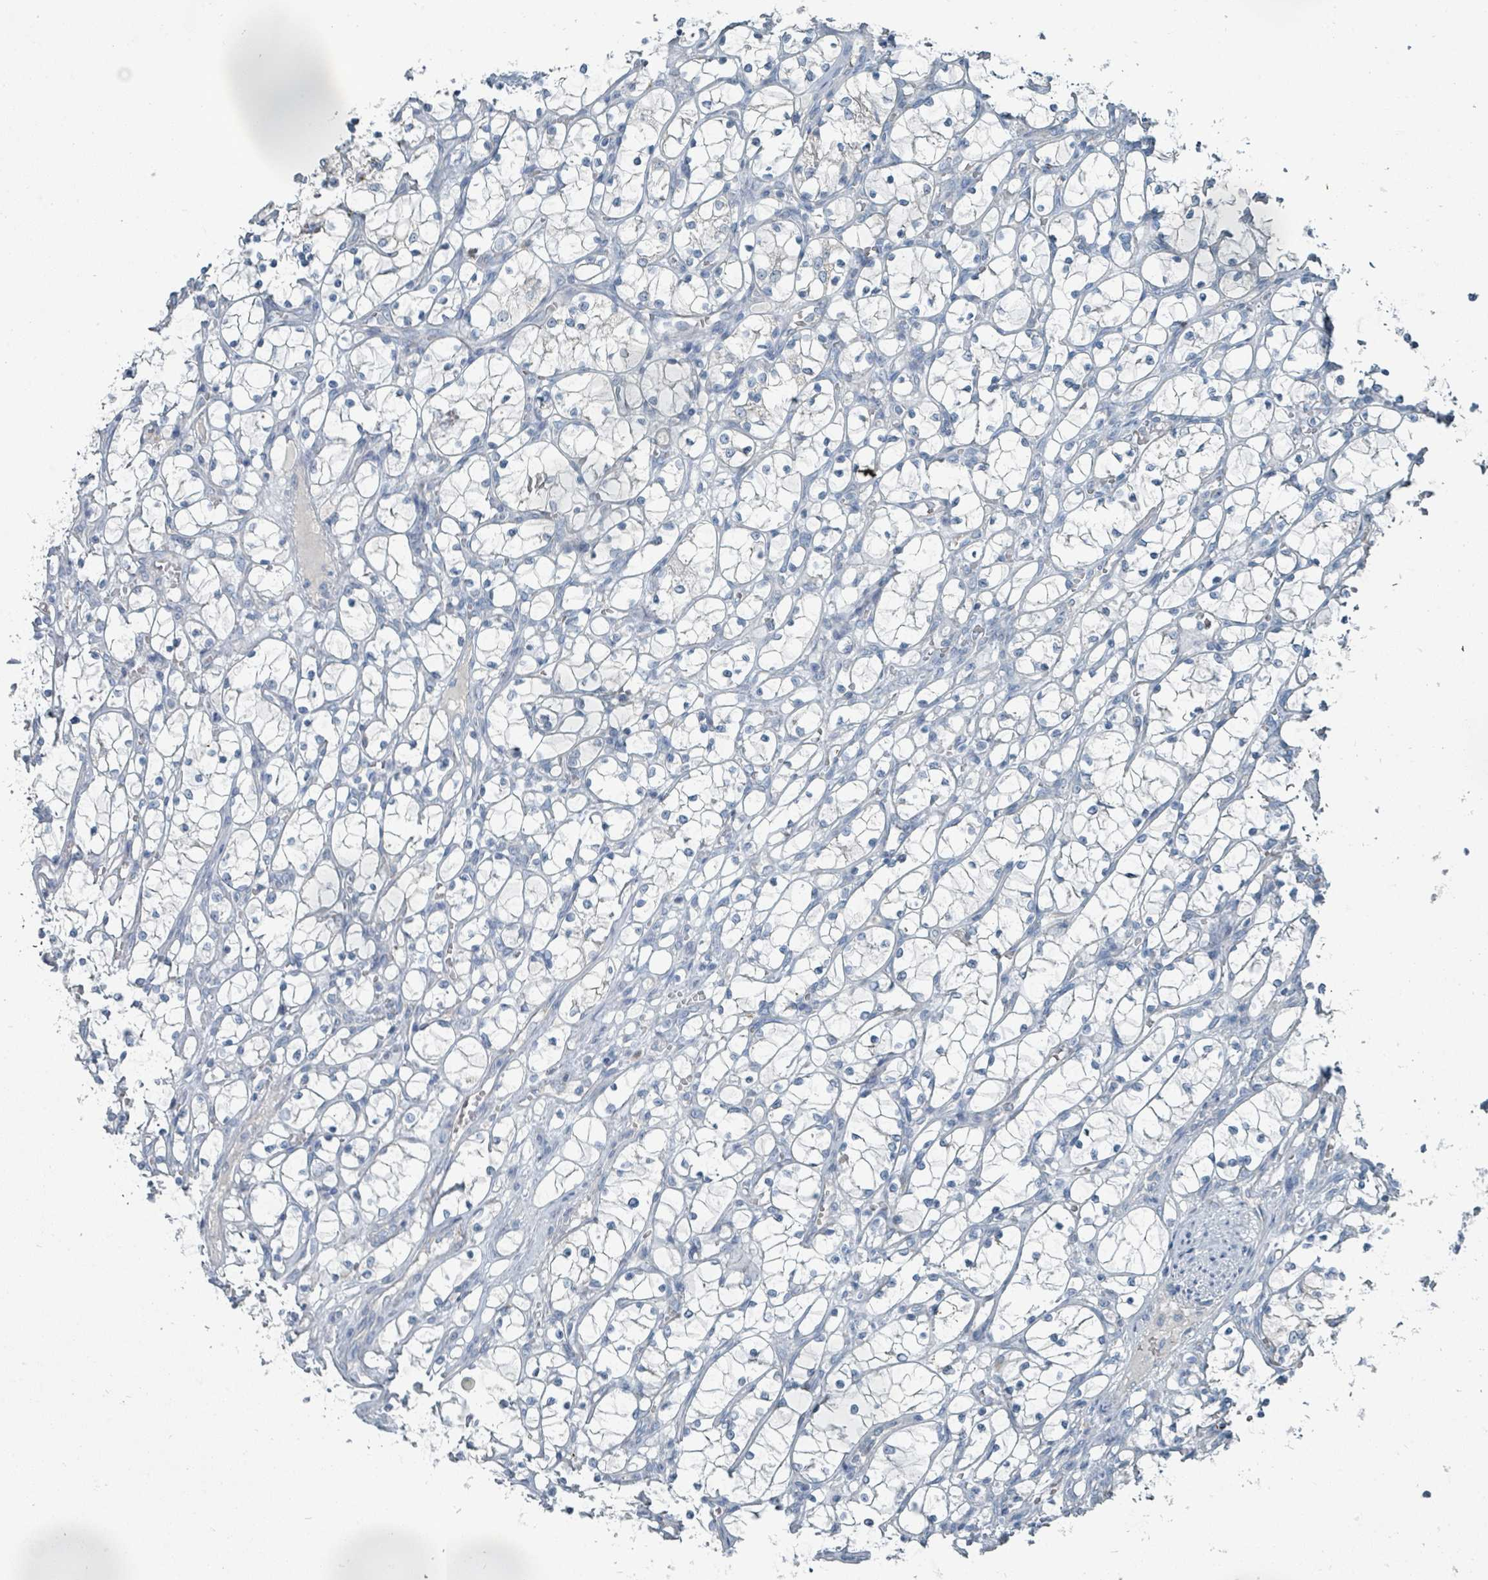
{"staining": {"intensity": "negative", "quantity": "none", "location": "none"}, "tissue": "renal cancer", "cell_type": "Tumor cells", "image_type": "cancer", "snomed": [{"axis": "morphology", "description": "Adenocarcinoma, NOS"}, {"axis": "topography", "description": "Kidney"}], "caption": "This is an IHC photomicrograph of renal cancer (adenocarcinoma). There is no positivity in tumor cells.", "gene": "RASA4", "patient": {"sex": "female", "age": 69}}